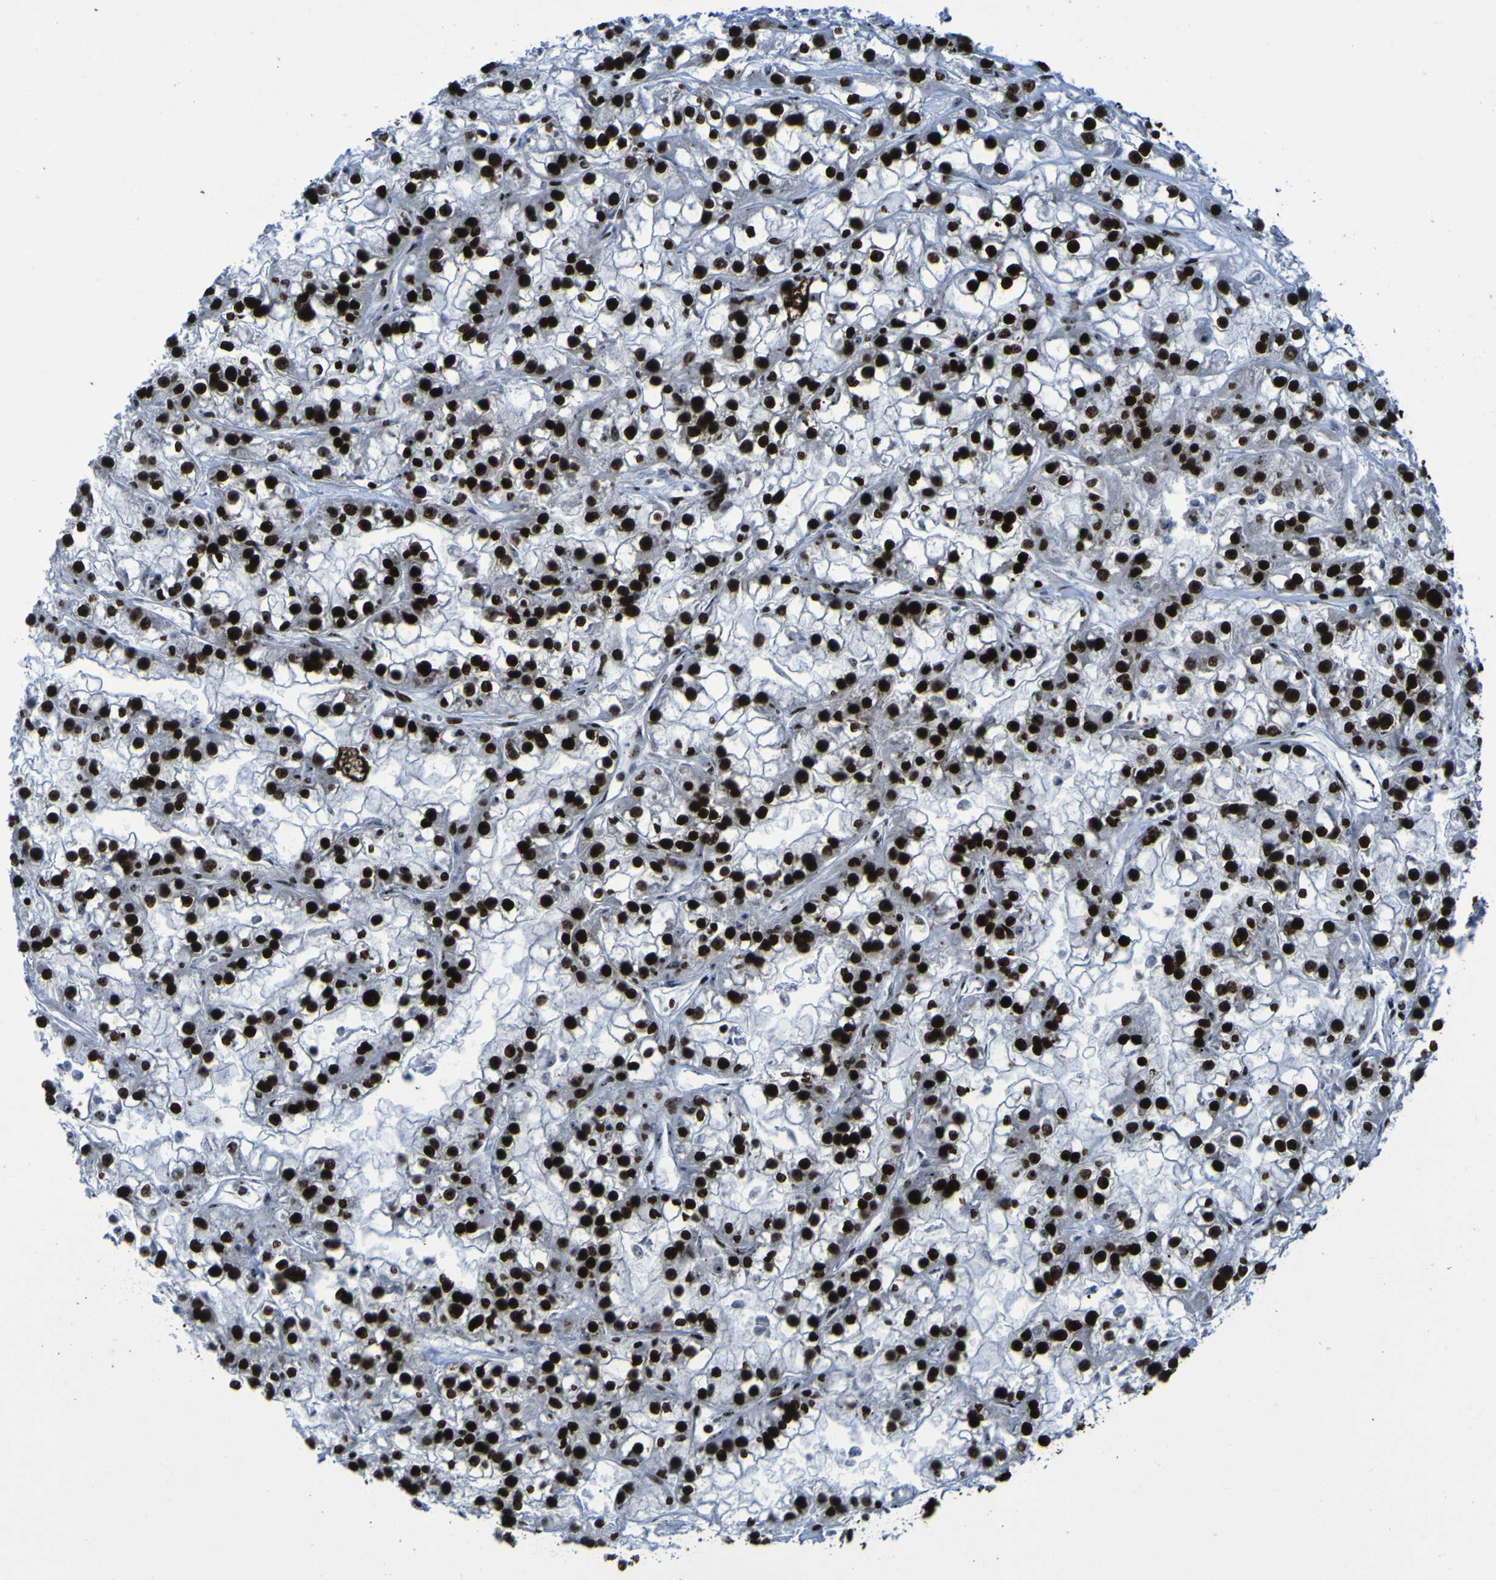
{"staining": {"intensity": "strong", "quantity": ">75%", "location": "nuclear"}, "tissue": "renal cancer", "cell_type": "Tumor cells", "image_type": "cancer", "snomed": [{"axis": "morphology", "description": "Adenocarcinoma, NOS"}, {"axis": "topography", "description": "Kidney"}], "caption": "The immunohistochemical stain labels strong nuclear expression in tumor cells of renal cancer (adenocarcinoma) tissue.", "gene": "NPM1", "patient": {"sex": "female", "age": 52}}